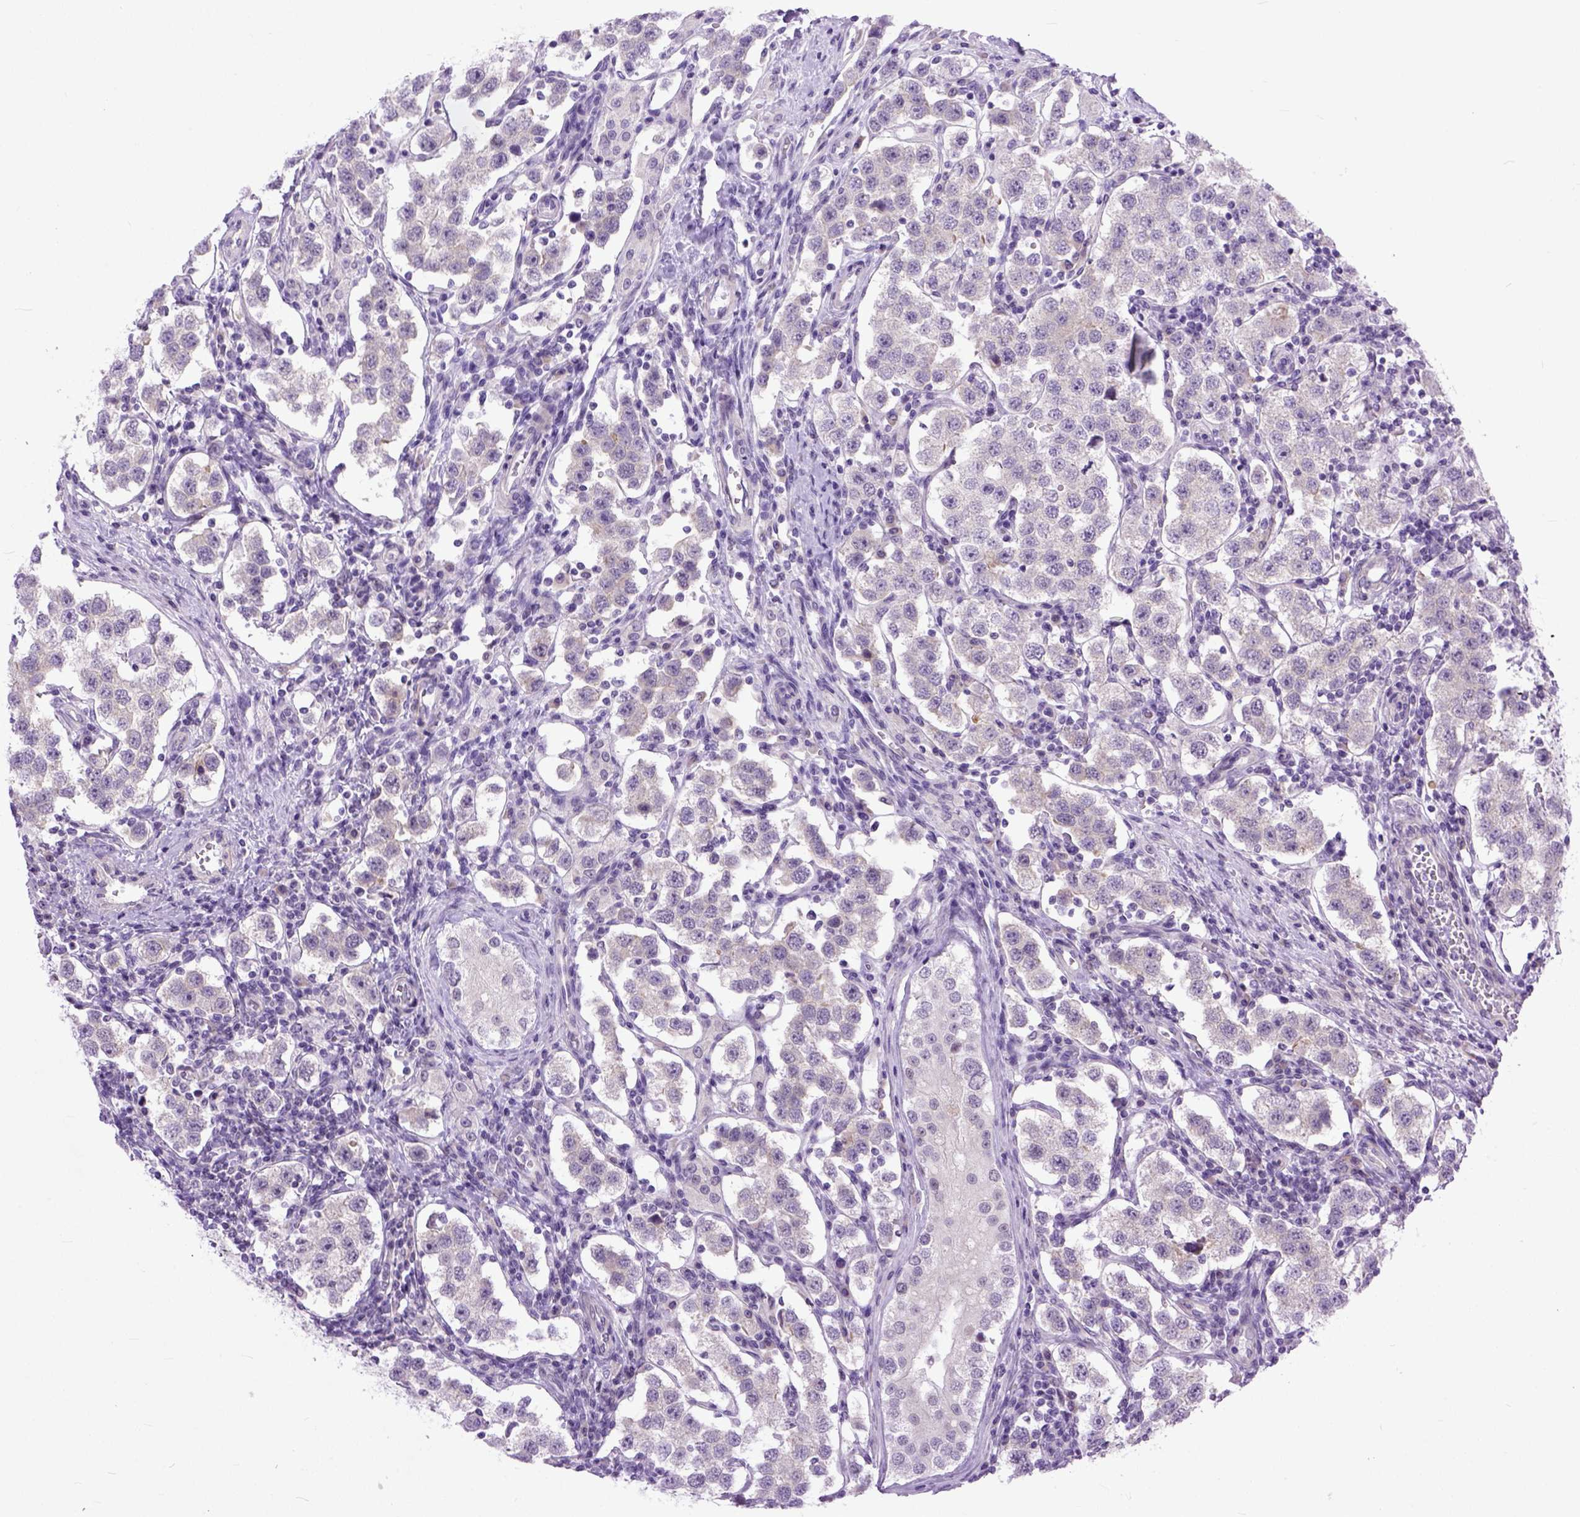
{"staining": {"intensity": "negative", "quantity": "none", "location": "none"}, "tissue": "testis cancer", "cell_type": "Tumor cells", "image_type": "cancer", "snomed": [{"axis": "morphology", "description": "Seminoma, NOS"}, {"axis": "topography", "description": "Testis"}], "caption": "Immunohistochemistry (IHC) photomicrograph of neoplastic tissue: human testis cancer (seminoma) stained with DAB (3,3'-diaminobenzidine) displays no significant protein positivity in tumor cells.", "gene": "TCEAL7", "patient": {"sex": "male", "age": 37}}